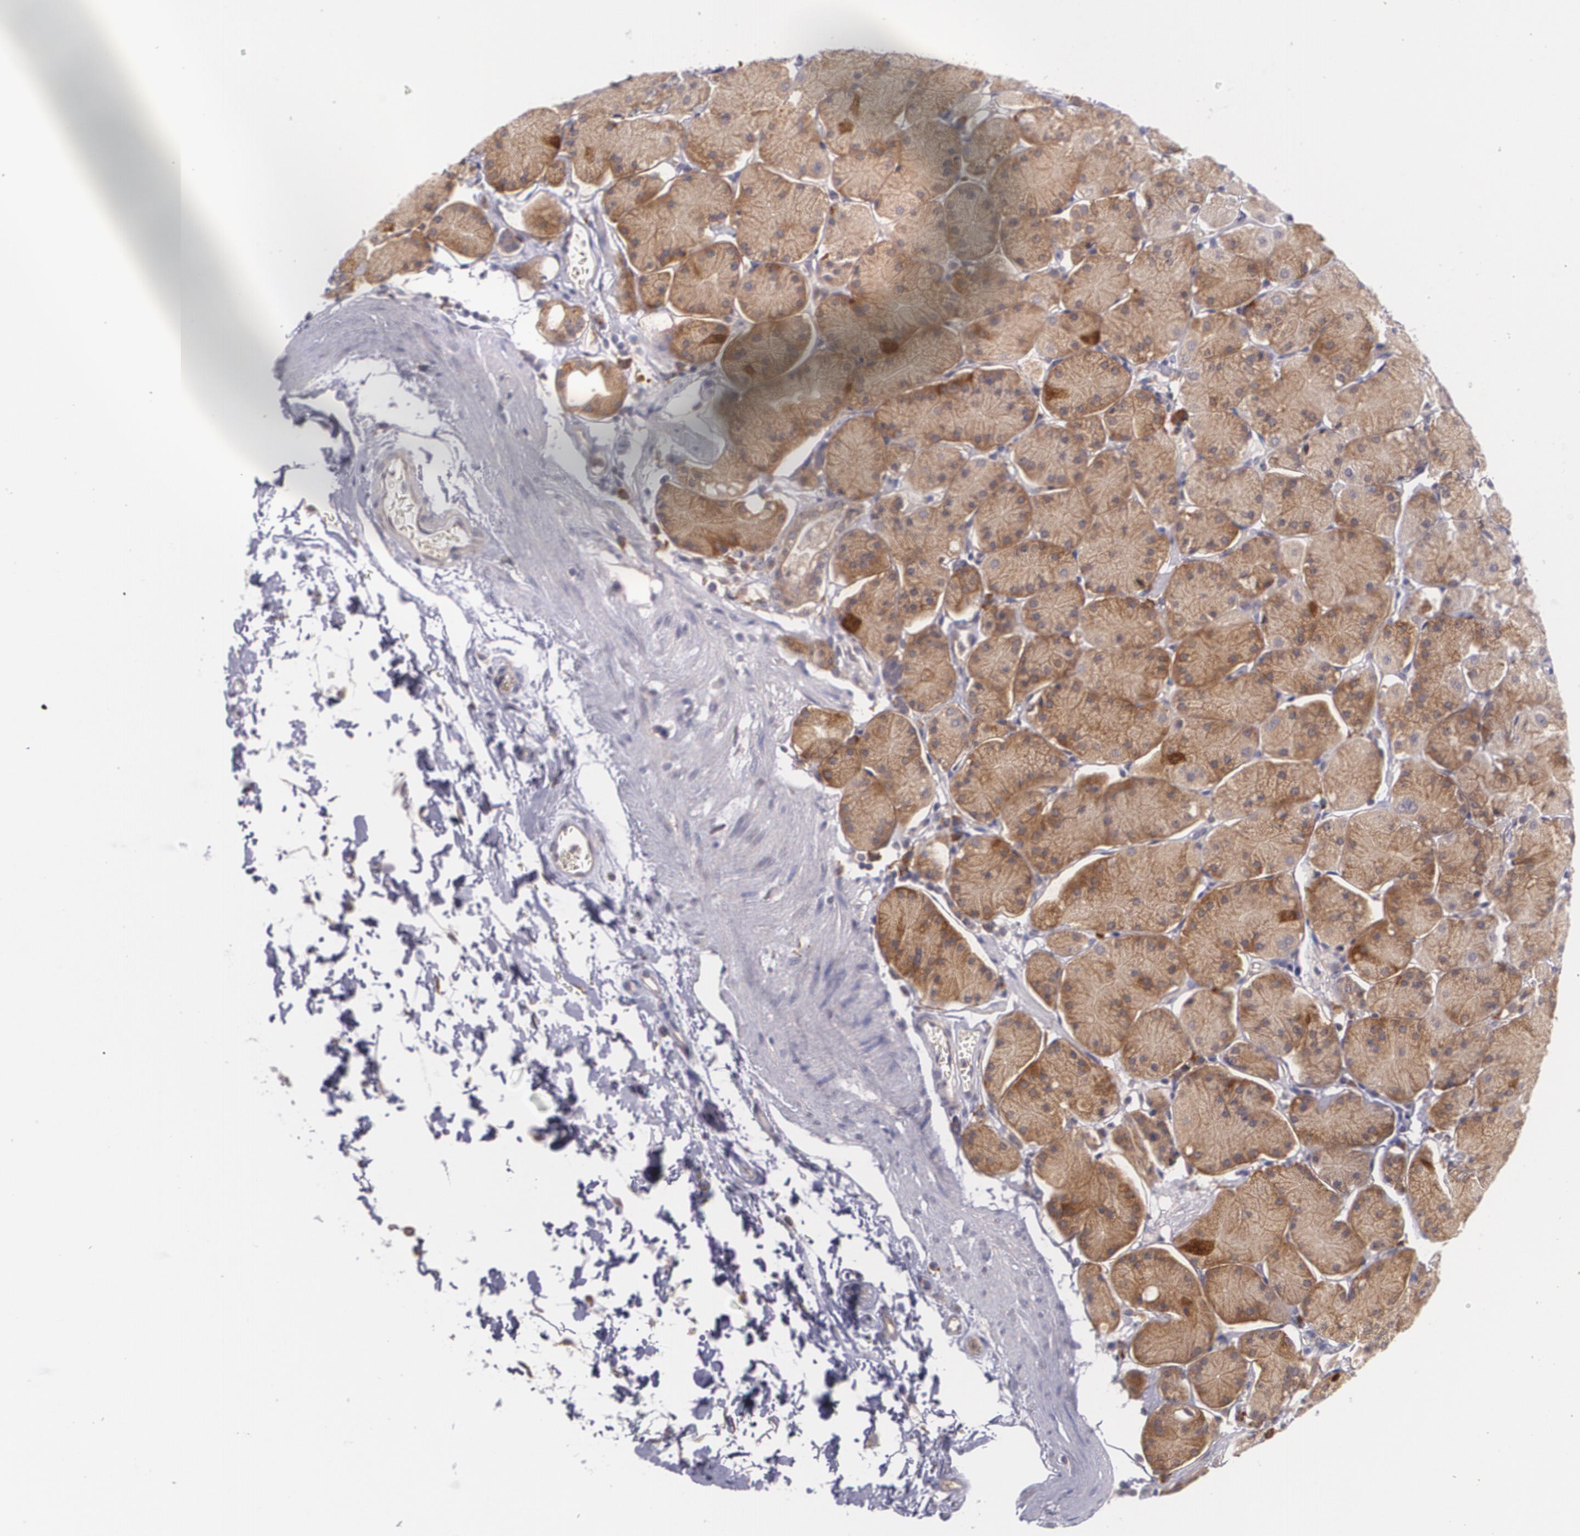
{"staining": {"intensity": "moderate", "quantity": ">75%", "location": "cytoplasmic/membranous"}, "tissue": "stomach", "cell_type": "Glandular cells", "image_type": "normal", "snomed": [{"axis": "morphology", "description": "Normal tissue, NOS"}, {"axis": "topography", "description": "Stomach, upper"}, {"axis": "topography", "description": "Stomach"}], "caption": "Stomach stained with IHC reveals moderate cytoplasmic/membranous expression in approximately >75% of glandular cells. Immunohistochemistry (ihc) stains the protein of interest in brown and the nuclei are stained blue.", "gene": "CCL17", "patient": {"sex": "male", "age": 76}}